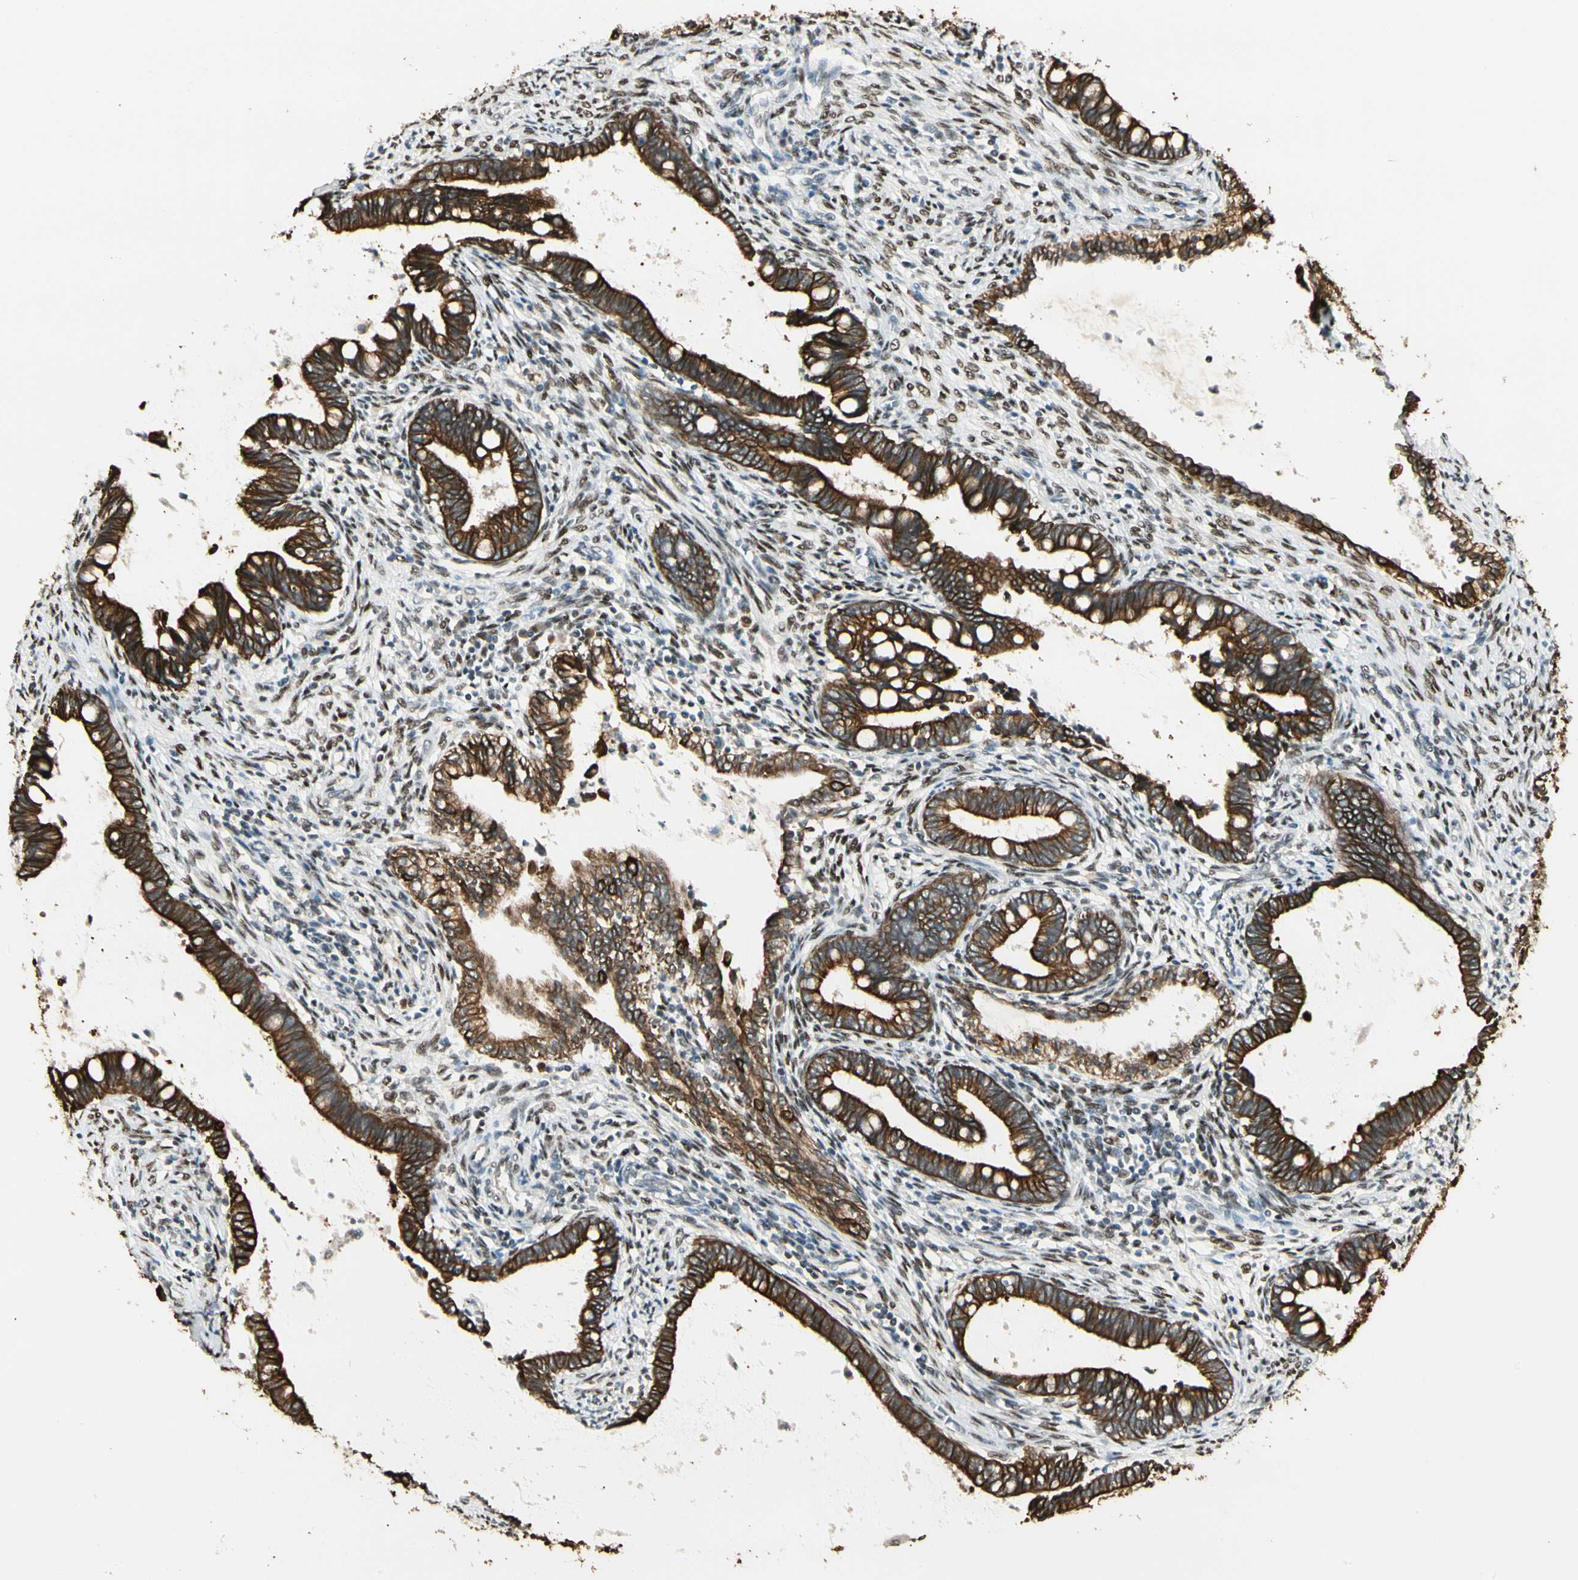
{"staining": {"intensity": "strong", "quantity": ">75%", "location": "cytoplasmic/membranous"}, "tissue": "cervical cancer", "cell_type": "Tumor cells", "image_type": "cancer", "snomed": [{"axis": "morphology", "description": "Adenocarcinoma, NOS"}, {"axis": "topography", "description": "Cervix"}], "caption": "Immunohistochemical staining of cervical cancer demonstrates high levels of strong cytoplasmic/membranous protein staining in about >75% of tumor cells. The protein of interest is stained brown, and the nuclei are stained in blue (DAB (3,3'-diaminobenzidine) IHC with brightfield microscopy, high magnification).", "gene": "ATXN1", "patient": {"sex": "female", "age": 44}}